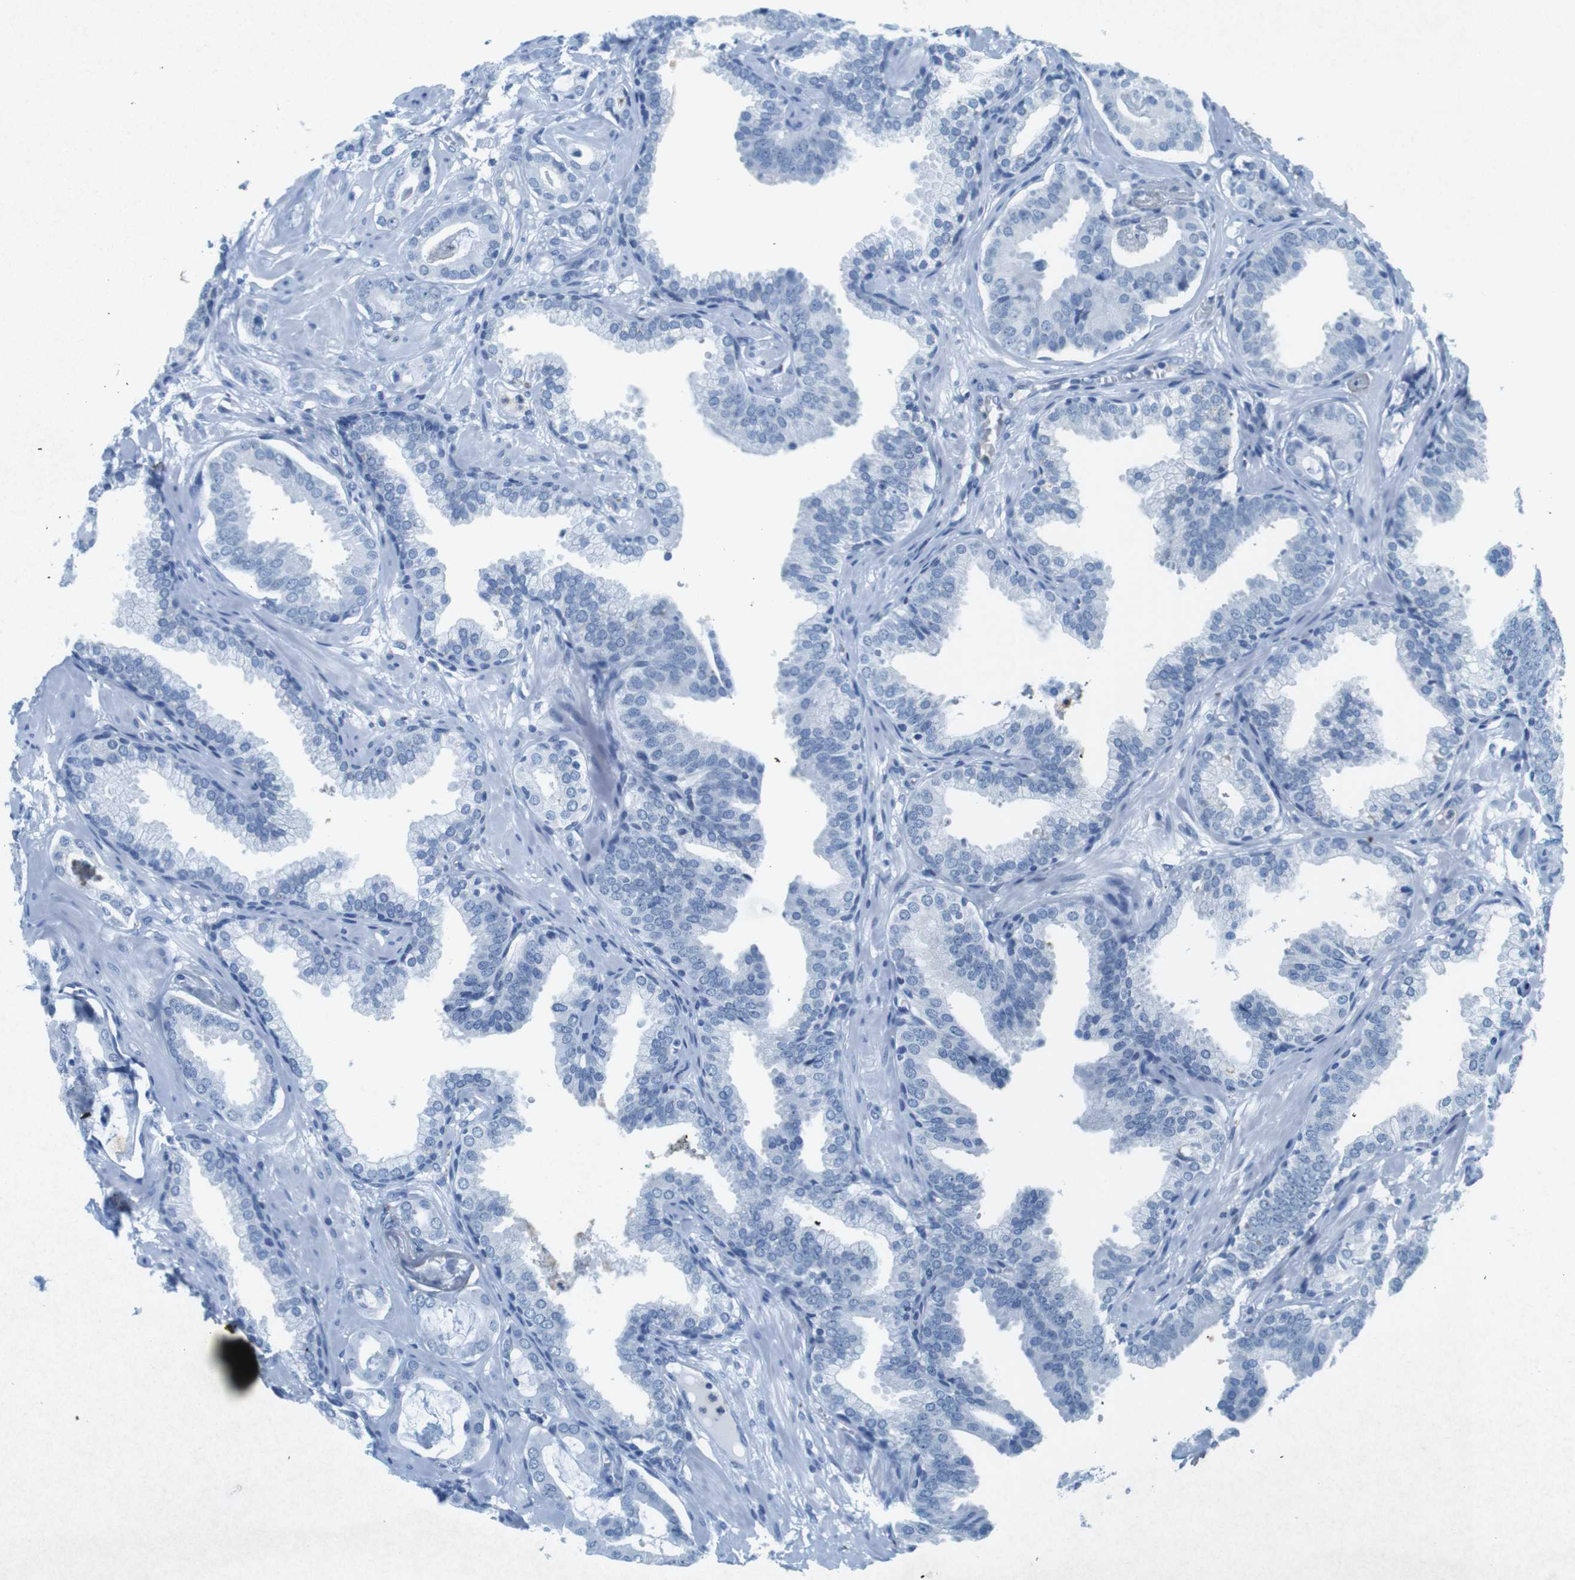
{"staining": {"intensity": "negative", "quantity": "none", "location": "none"}, "tissue": "prostate cancer", "cell_type": "Tumor cells", "image_type": "cancer", "snomed": [{"axis": "morphology", "description": "Adenocarcinoma, Low grade"}, {"axis": "topography", "description": "Prostate"}], "caption": "This image is of prostate cancer stained with immunohistochemistry to label a protein in brown with the nuclei are counter-stained blue. There is no staining in tumor cells.", "gene": "CTAG1B", "patient": {"sex": "male", "age": 53}}